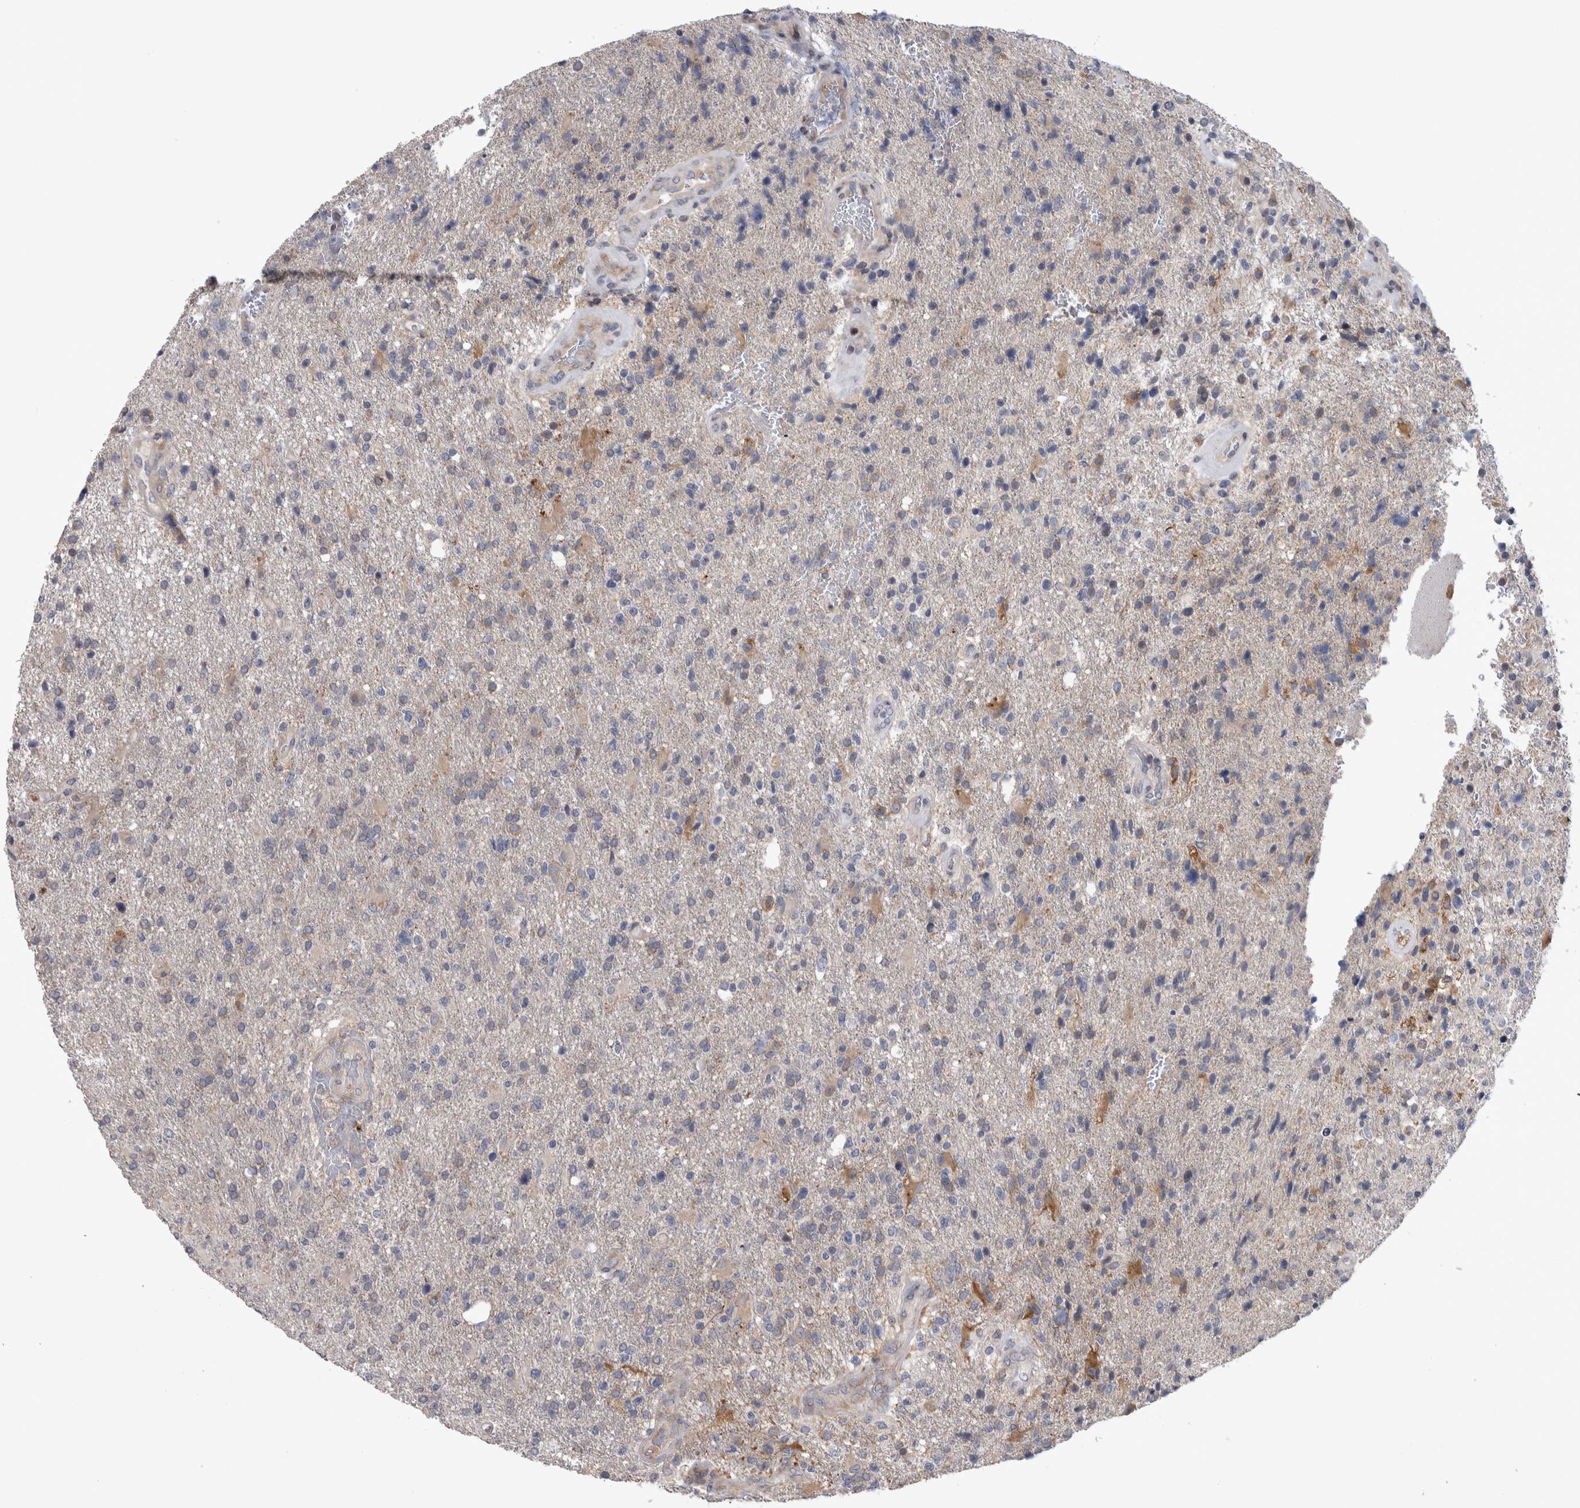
{"staining": {"intensity": "negative", "quantity": "none", "location": "none"}, "tissue": "glioma", "cell_type": "Tumor cells", "image_type": "cancer", "snomed": [{"axis": "morphology", "description": "Glioma, malignant, High grade"}, {"axis": "topography", "description": "Brain"}], "caption": "This is an IHC image of malignant glioma (high-grade). There is no positivity in tumor cells.", "gene": "IBTK", "patient": {"sex": "male", "age": 72}}